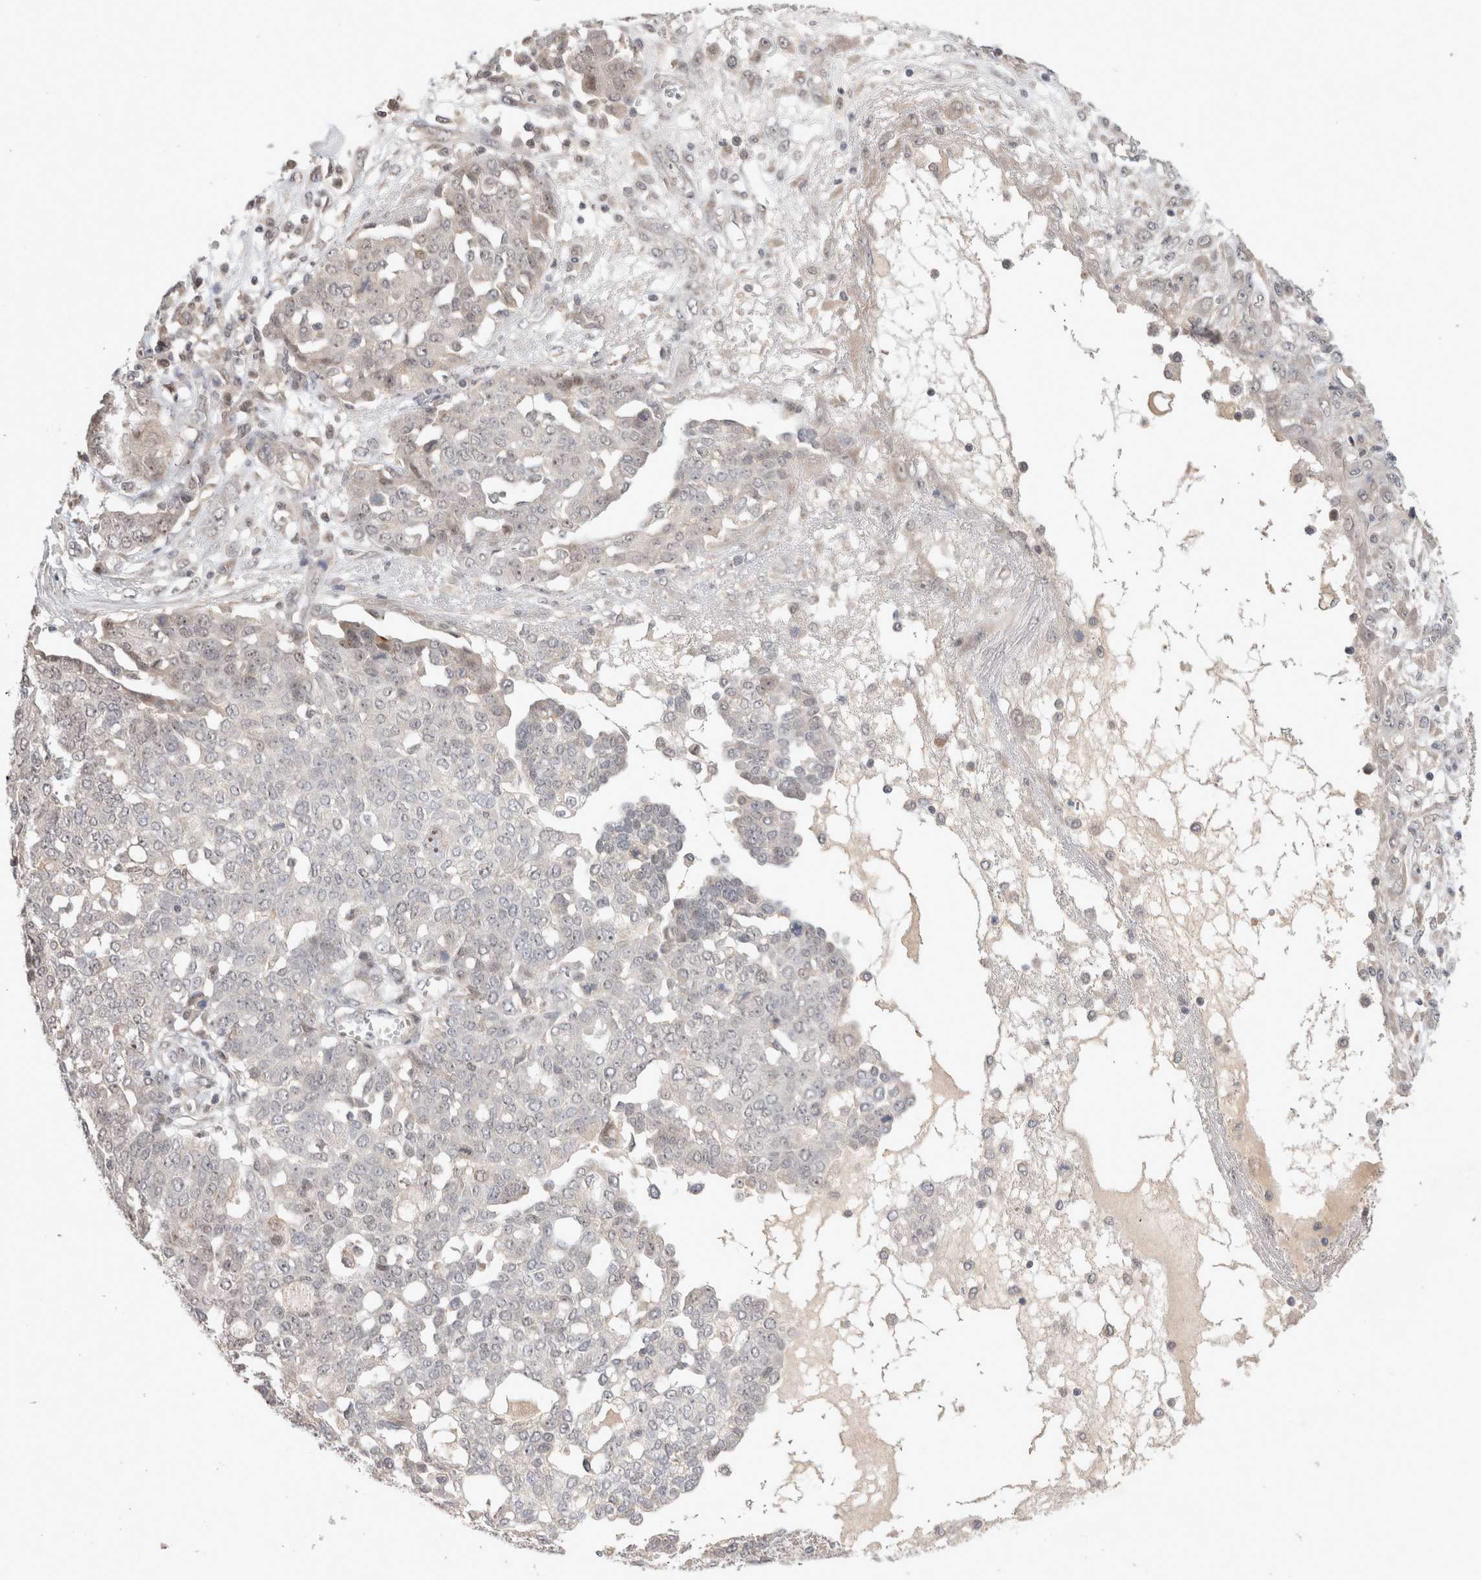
{"staining": {"intensity": "weak", "quantity": "<25%", "location": "cytoplasmic/membranous,nuclear"}, "tissue": "ovarian cancer", "cell_type": "Tumor cells", "image_type": "cancer", "snomed": [{"axis": "morphology", "description": "Cystadenocarcinoma, serous, NOS"}, {"axis": "topography", "description": "Soft tissue"}, {"axis": "topography", "description": "Ovary"}], "caption": "Ovarian cancer was stained to show a protein in brown. There is no significant positivity in tumor cells. (DAB (3,3'-diaminobenzidine) immunohistochemistry with hematoxylin counter stain).", "gene": "SYDE2", "patient": {"sex": "female", "age": 57}}